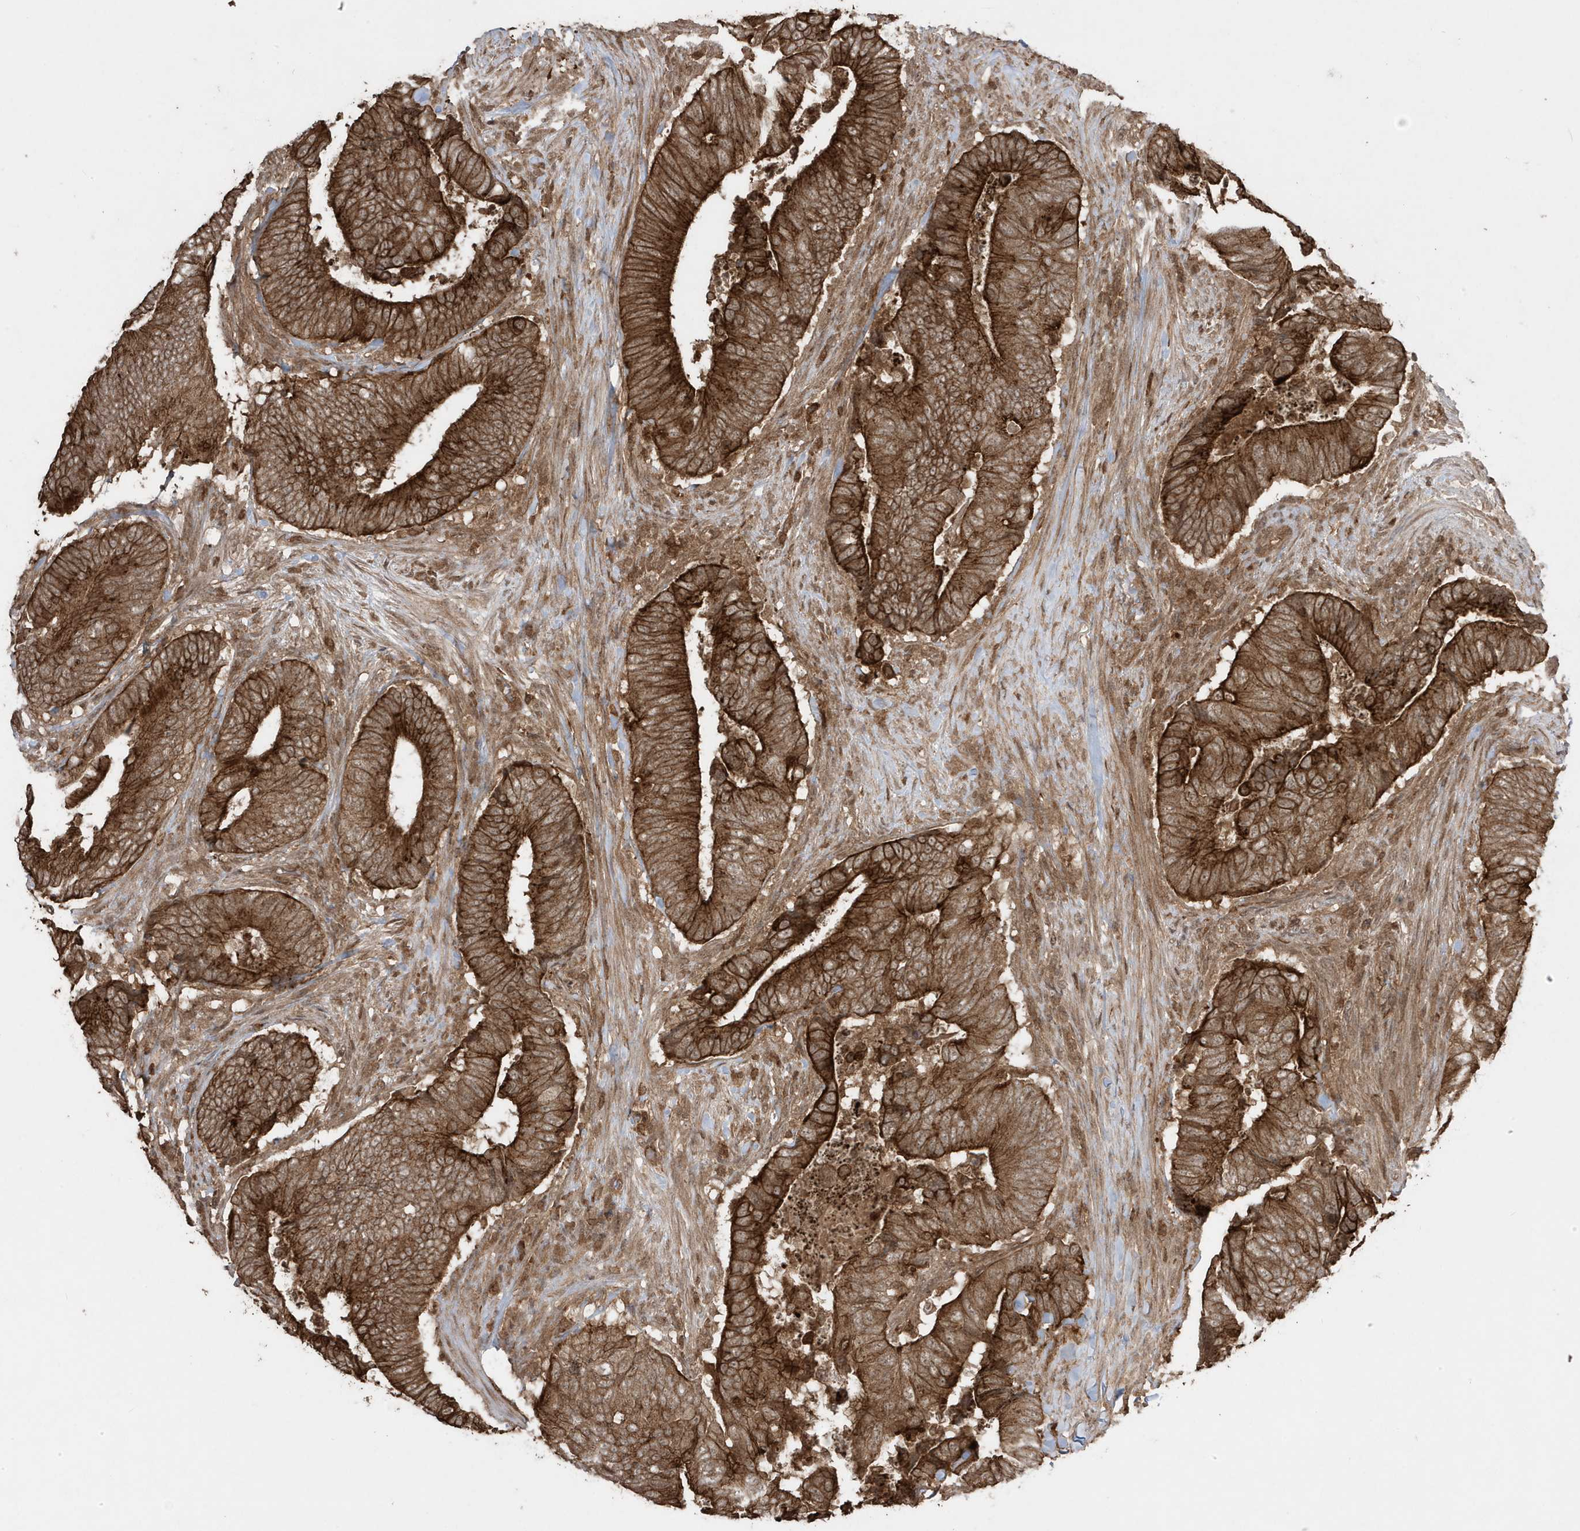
{"staining": {"intensity": "strong", "quantity": ">75%", "location": "cytoplasmic/membranous"}, "tissue": "colorectal cancer", "cell_type": "Tumor cells", "image_type": "cancer", "snomed": [{"axis": "morphology", "description": "Normal tissue, NOS"}, {"axis": "morphology", "description": "Adenocarcinoma, NOS"}, {"axis": "topography", "description": "Colon"}], "caption": "Protein expression analysis of human colorectal cancer reveals strong cytoplasmic/membranous positivity in about >75% of tumor cells.", "gene": "ASAP1", "patient": {"sex": "male", "age": 56}}